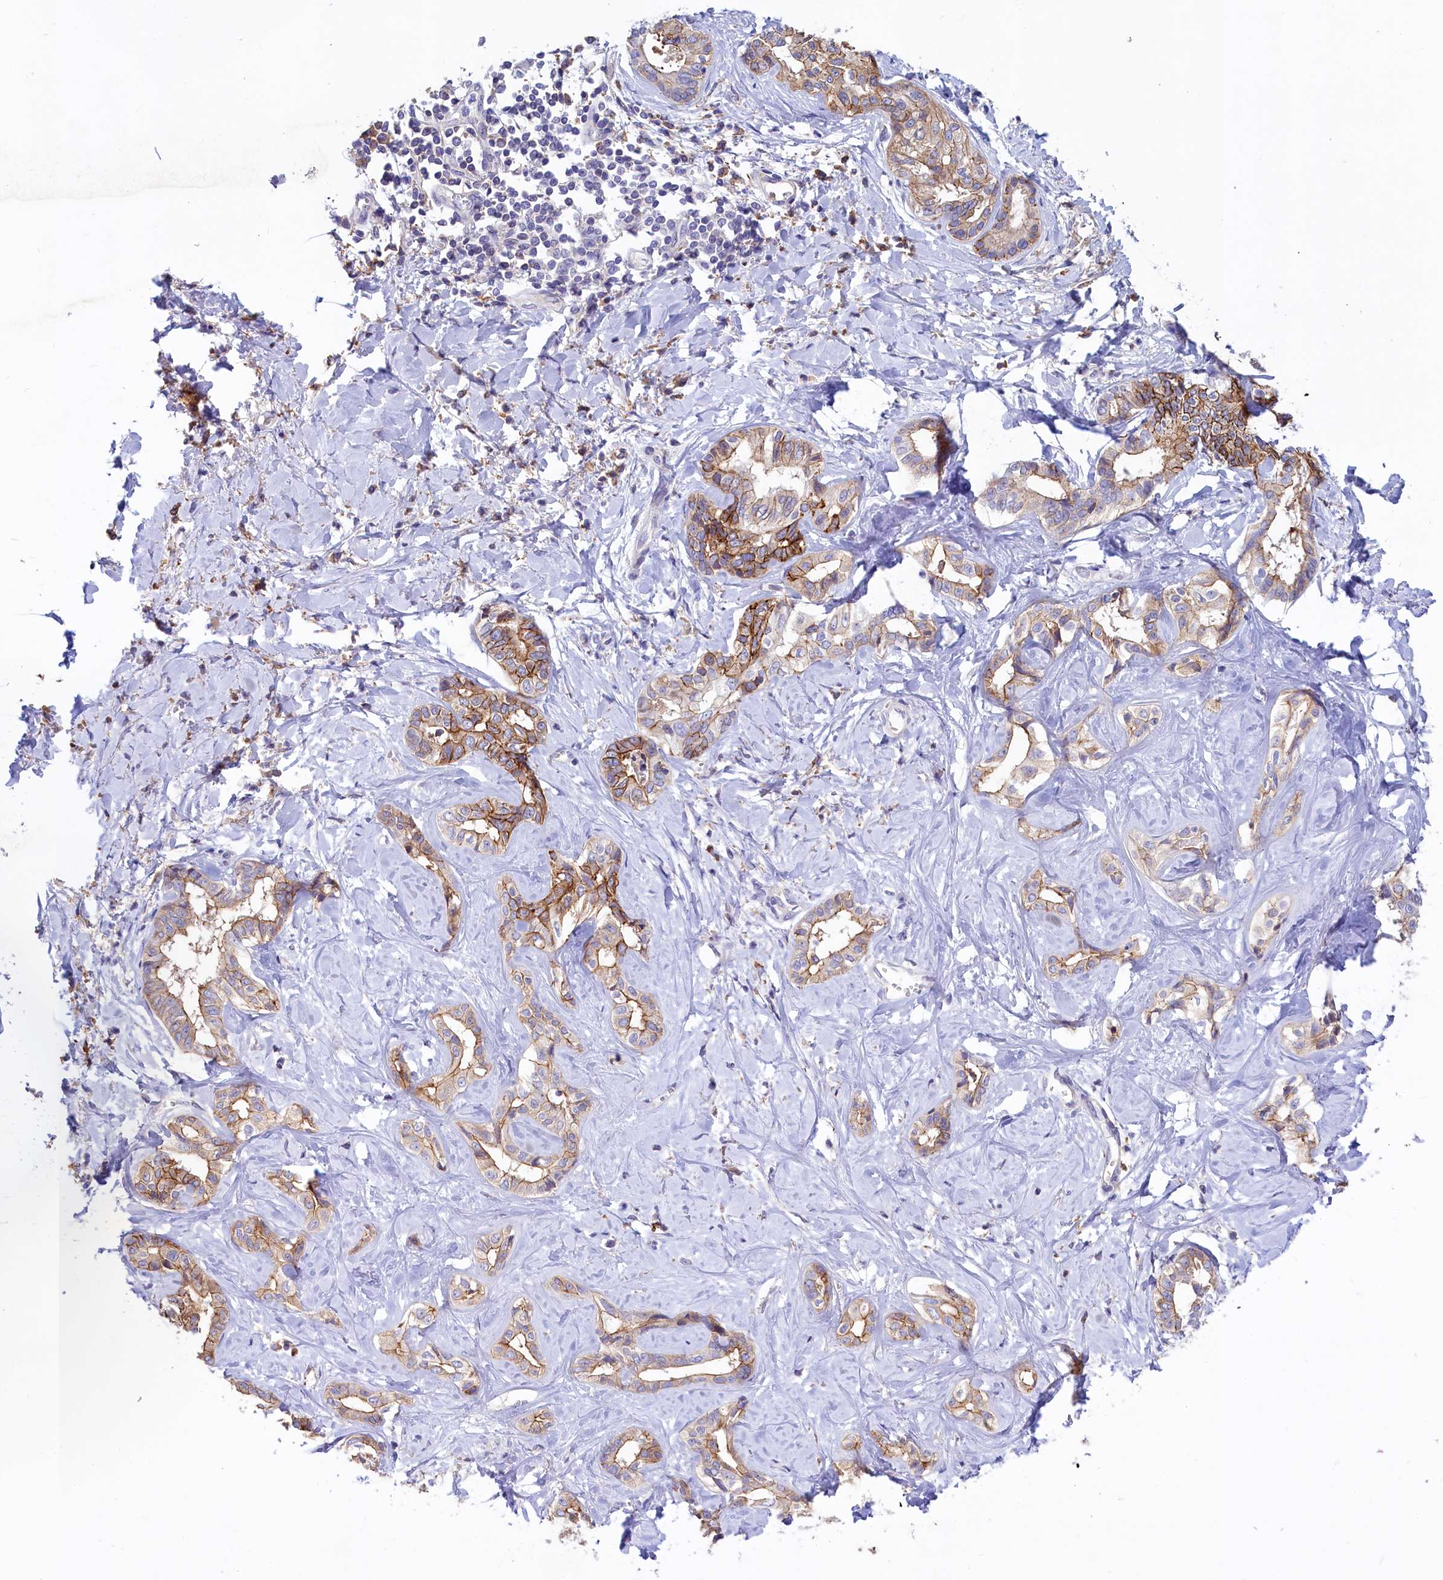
{"staining": {"intensity": "moderate", "quantity": "25%-75%", "location": "cytoplasmic/membranous"}, "tissue": "liver cancer", "cell_type": "Tumor cells", "image_type": "cancer", "snomed": [{"axis": "morphology", "description": "Cholangiocarcinoma"}, {"axis": "topography", "description": "Liver"}], "caption": "This is a histology image of IHC staining of cholangiocarcinoma (liver), which shows moderate expression in the cytoplasmic/membranous of tumor cells.", "gene": "HPS6", "patient": {"sex": "female", "age": 77}}